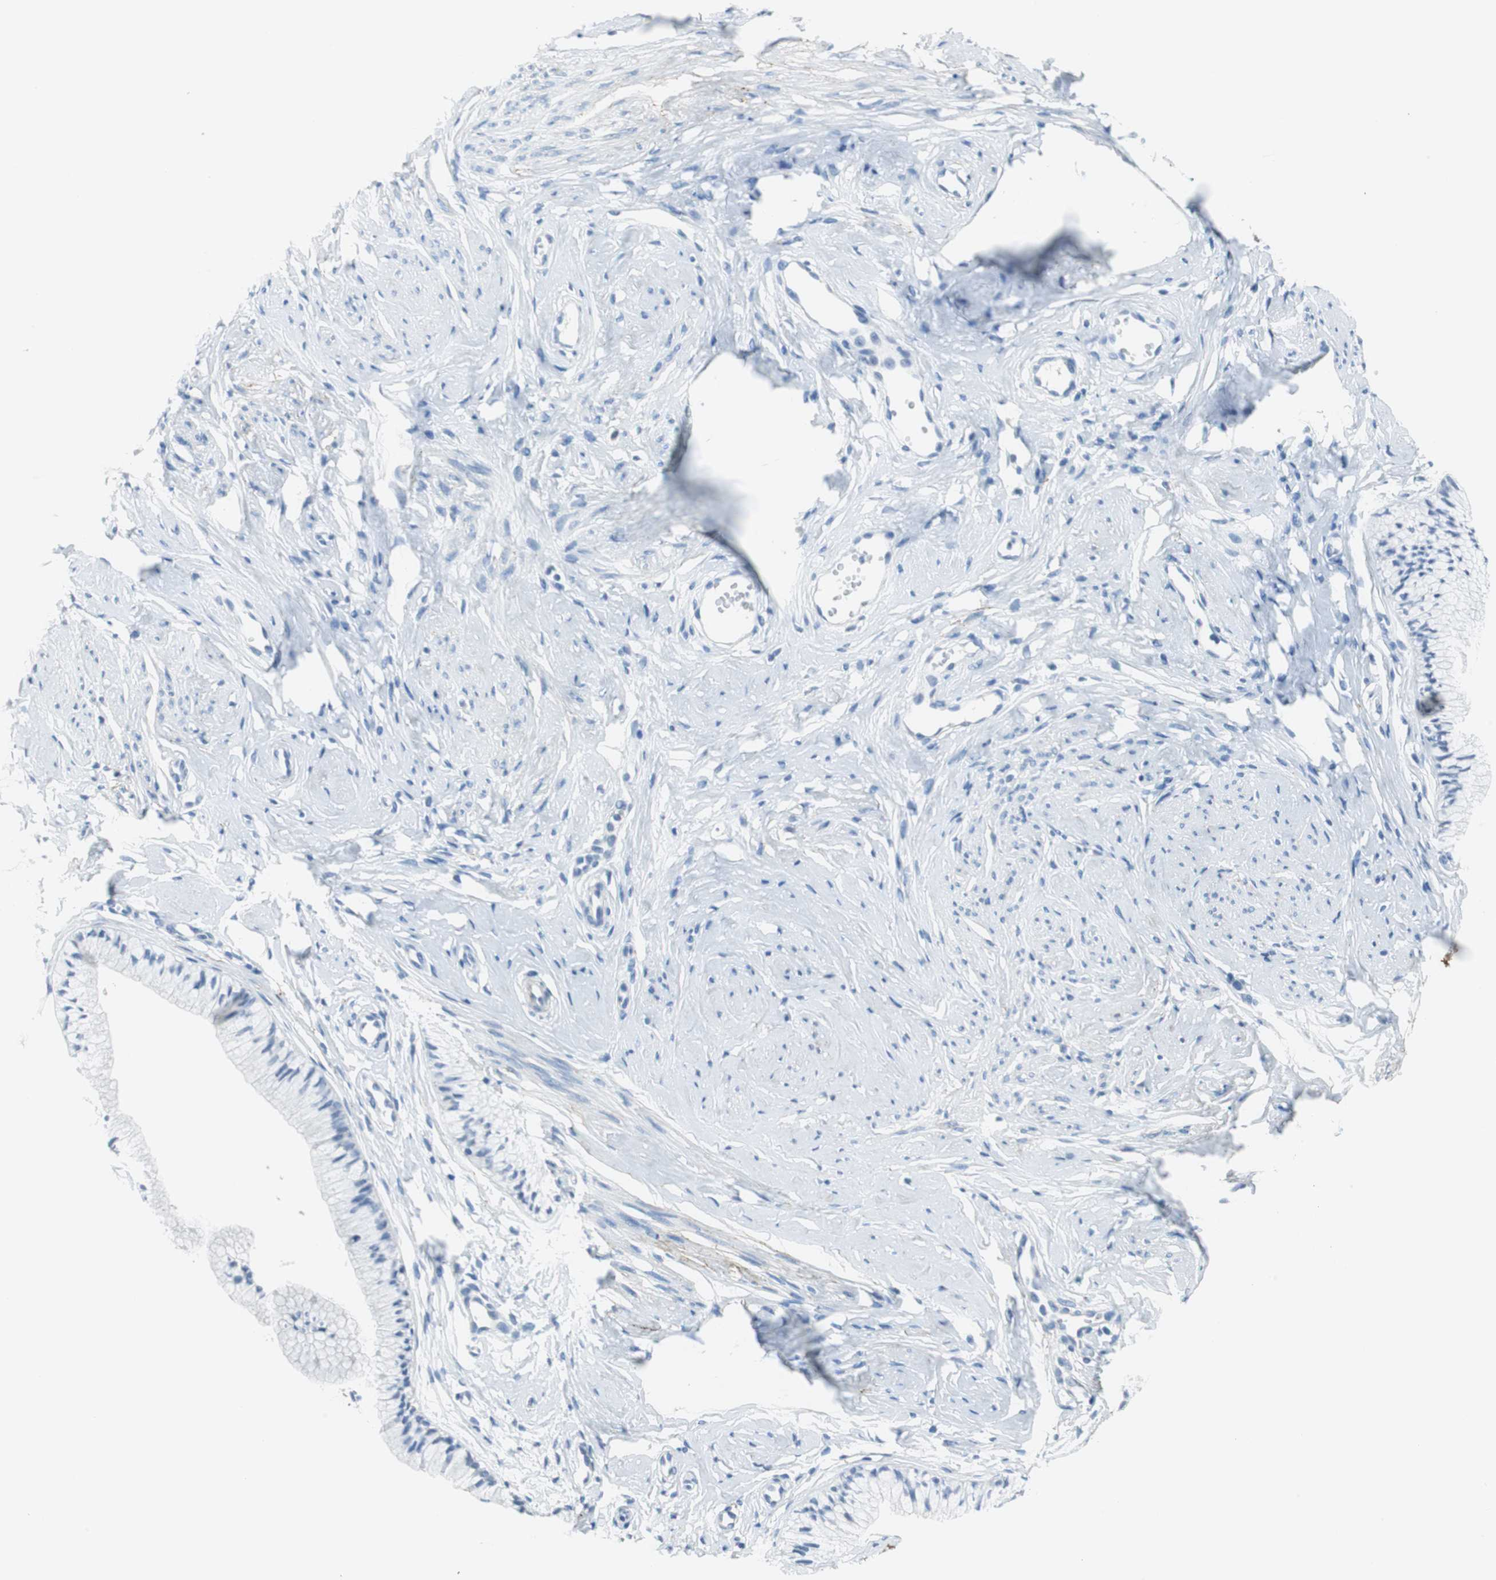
{"staining": {"intensity": "negative", "quantity": "none", "location": "none"}, "tissue": "cervix", "cell_type": "Glandular cells", "image_type": "normal", "snomed": [{"axis": "morphology", "description": "Normal tissue, NOS"}, {"axis": "topography", "description": "Cervix"}], "caption": "Cervix was stained to show a protein in brown. There is no significant staining in glandular cells.", "gene": "MUC7", "patient": {"sex": "female", "age": 46}}